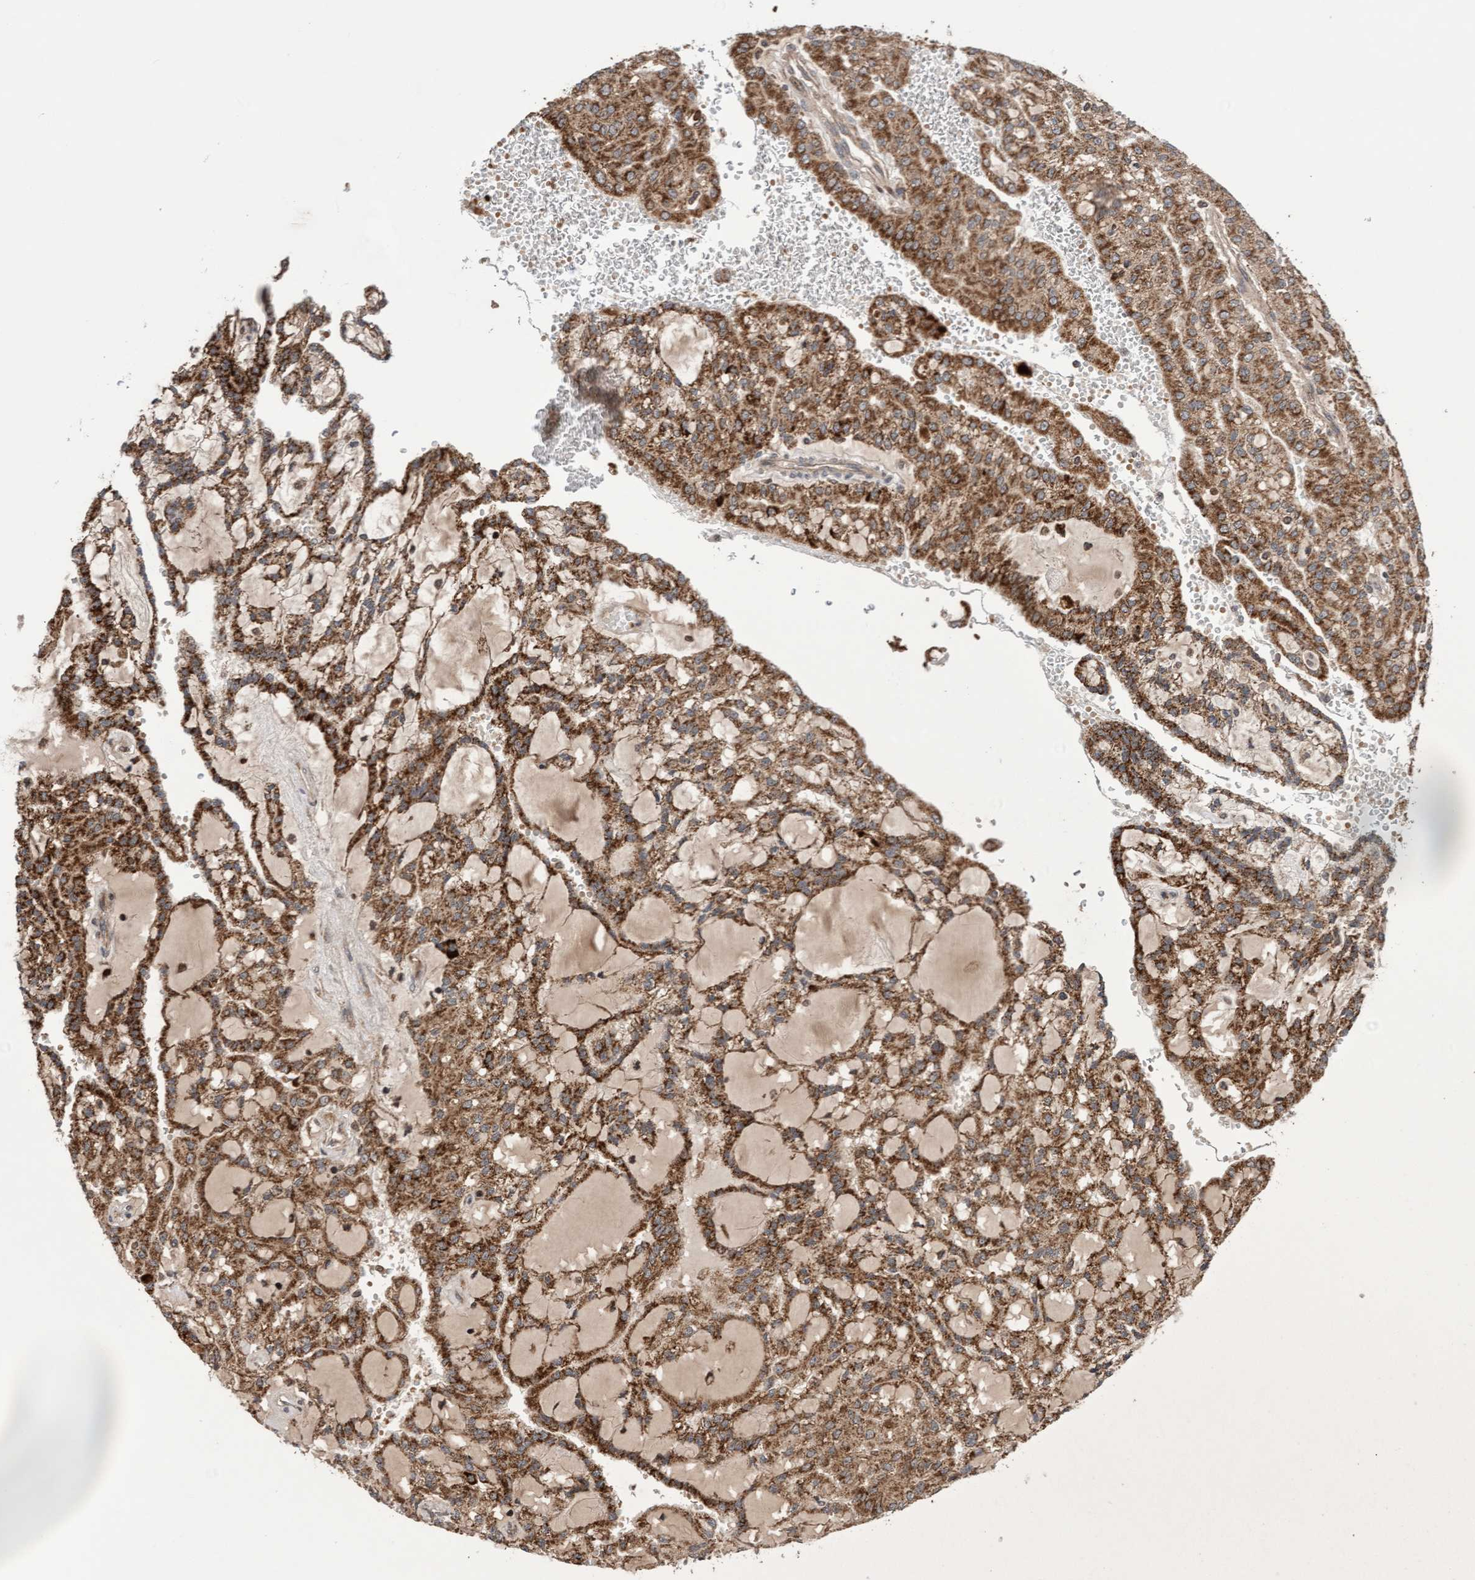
{"staining": {"intensity": "moderate", "quantity": ">75%", "location": "cytoplasmic/membranous"}, "tissue": "renal cancer", "cell_type": "Tumor cells", "image_type": "cancer", "snomed": [{"axis": "morphology", "description": "Adenocarcinoma, NOS"}, {"axis": "topography", "description": "Kidney"}], "caption": "Human renal adenocarcinoma stained with a protein marker shows moderate staining in tumor cells.", "gene": "PECR", "patient": {"sex": "male", "age": 63}}